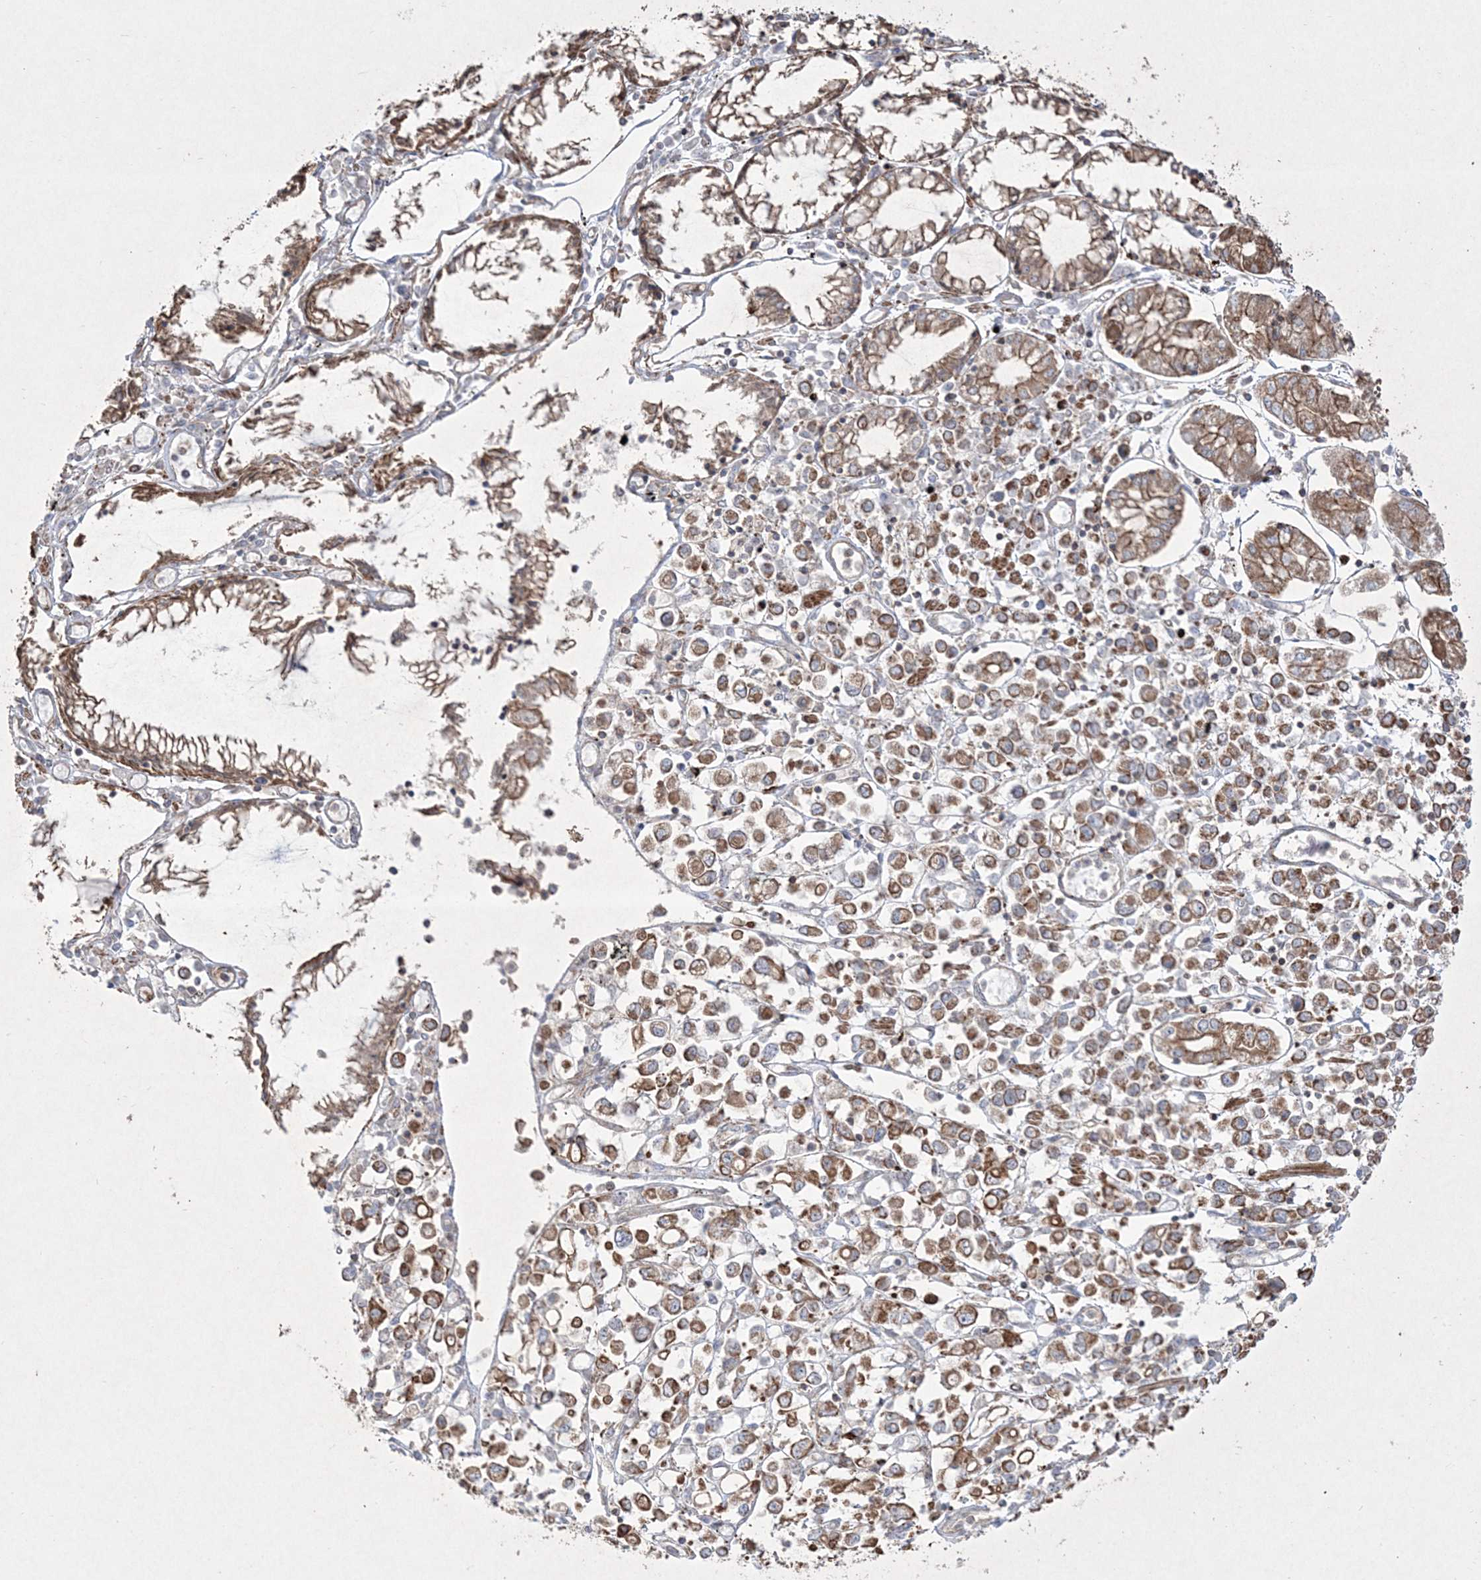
{"staining": {"intensity": "moderate", "quantity": ">75%", "location": "cytoplasmic/membranous"}, "tissue": "stomach cancer", "cell_type": "Tumor cells", "image_type": "cancer", "snomed": [{"axis": "morphology", "description": "Adenocarcinoma, NOS"}, {"axis": "topography", "description": "Stomach"}], "caption": "Stomach cancer (adenocarcinoma) tissue demonstrates moderate cytoplasmic/membranous expression in about >75% of tumor cells", "gene": "RICTOR", "patient": {"sex": "female", "age": 76}}